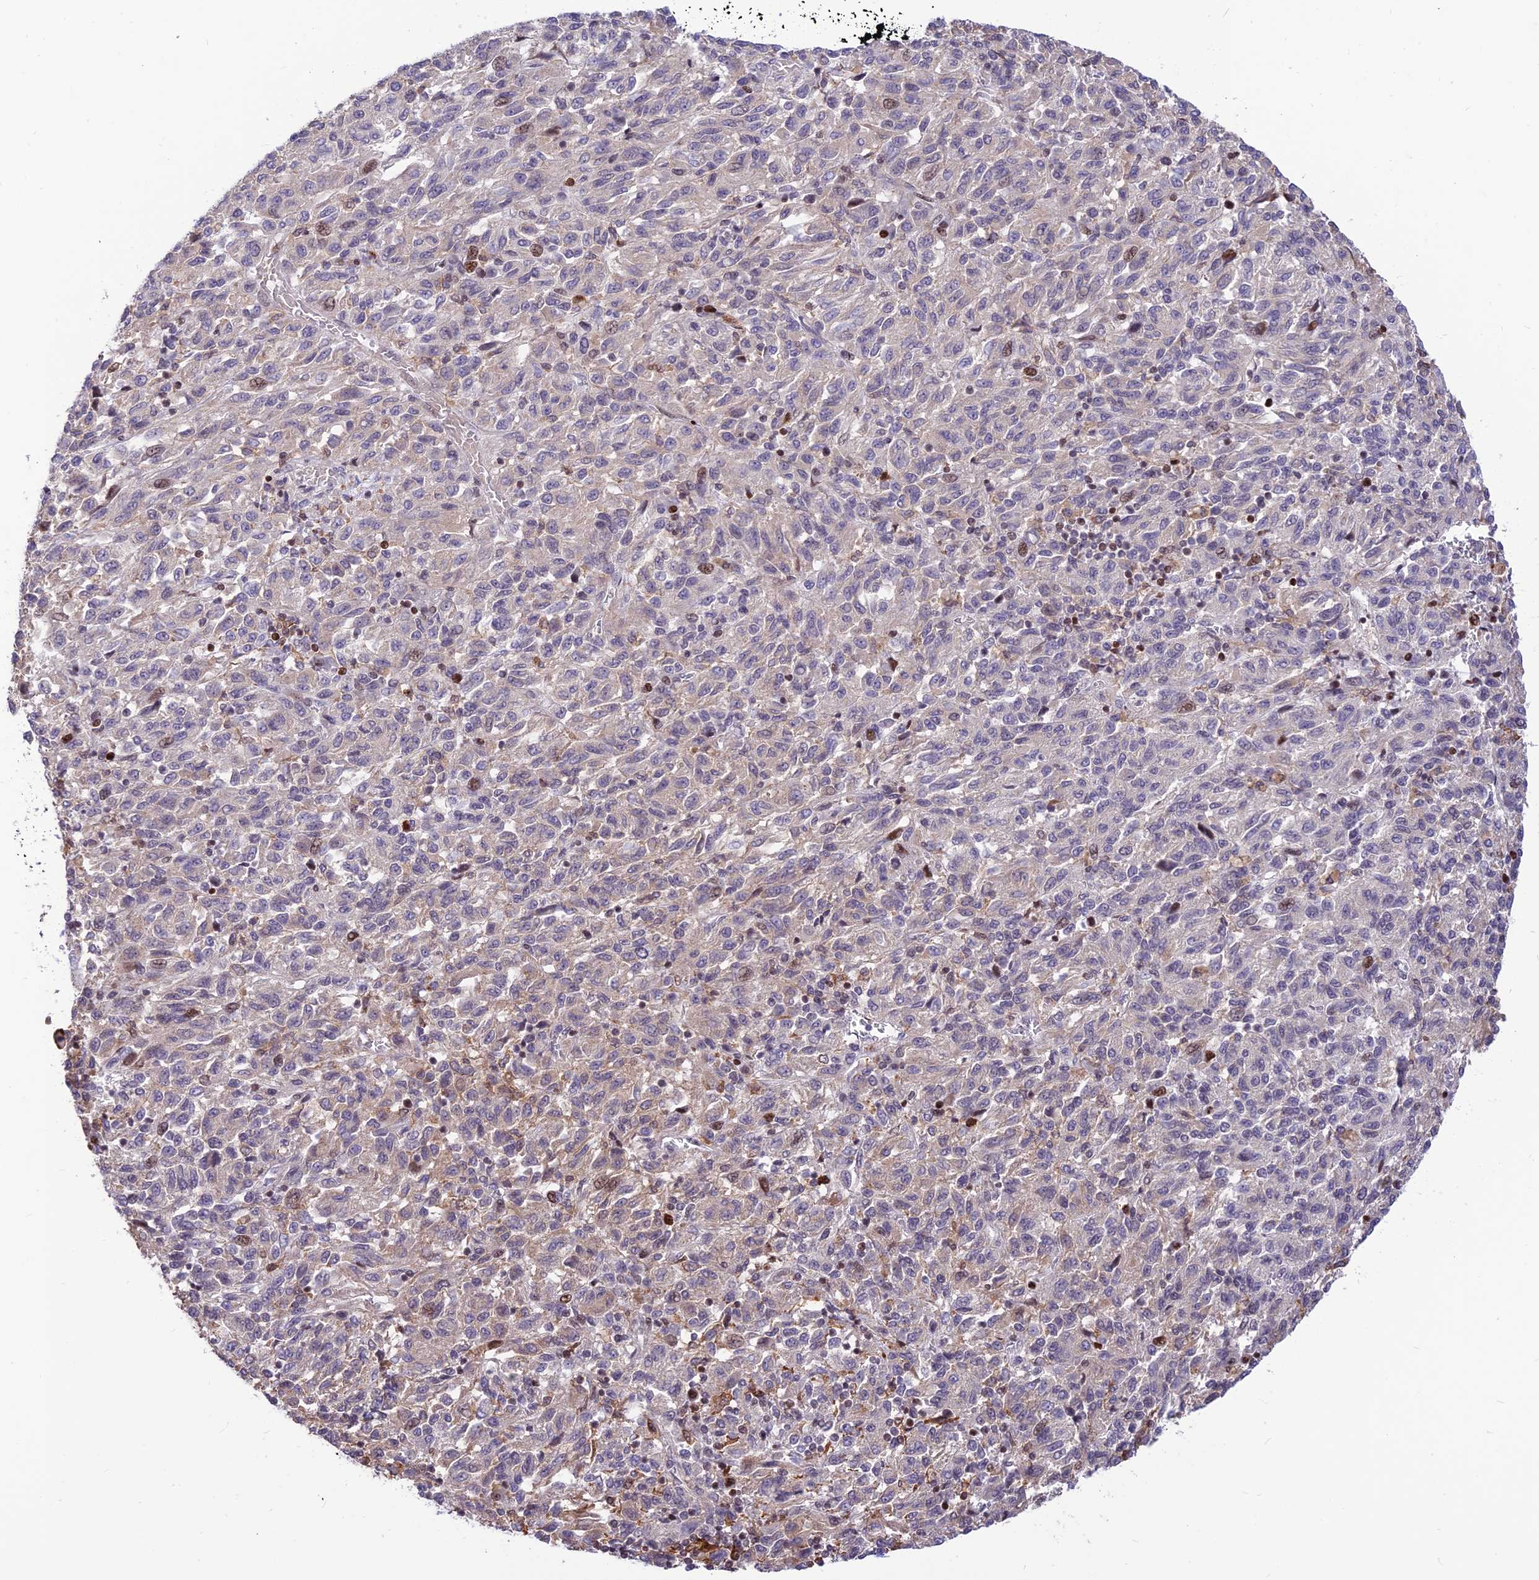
{"staining": {"intensity": "negative", "quantity": "none", "location": "none"}, "tissue": "melanoma", "cell_type": "Tumor cells", "image_type": "cancer", "snomed": [{"axis": "morphology", "description": "Malignant melanoma, Metastatic site"}, {"axis": "topography", "description": "Lung"}], "caption": "The immunohistochemistry photomicrograph has no significant expression in tumor cells of melanoma tissue.", "gene": "FAM186B", "patient": {"sex": "male", "age": 64}}